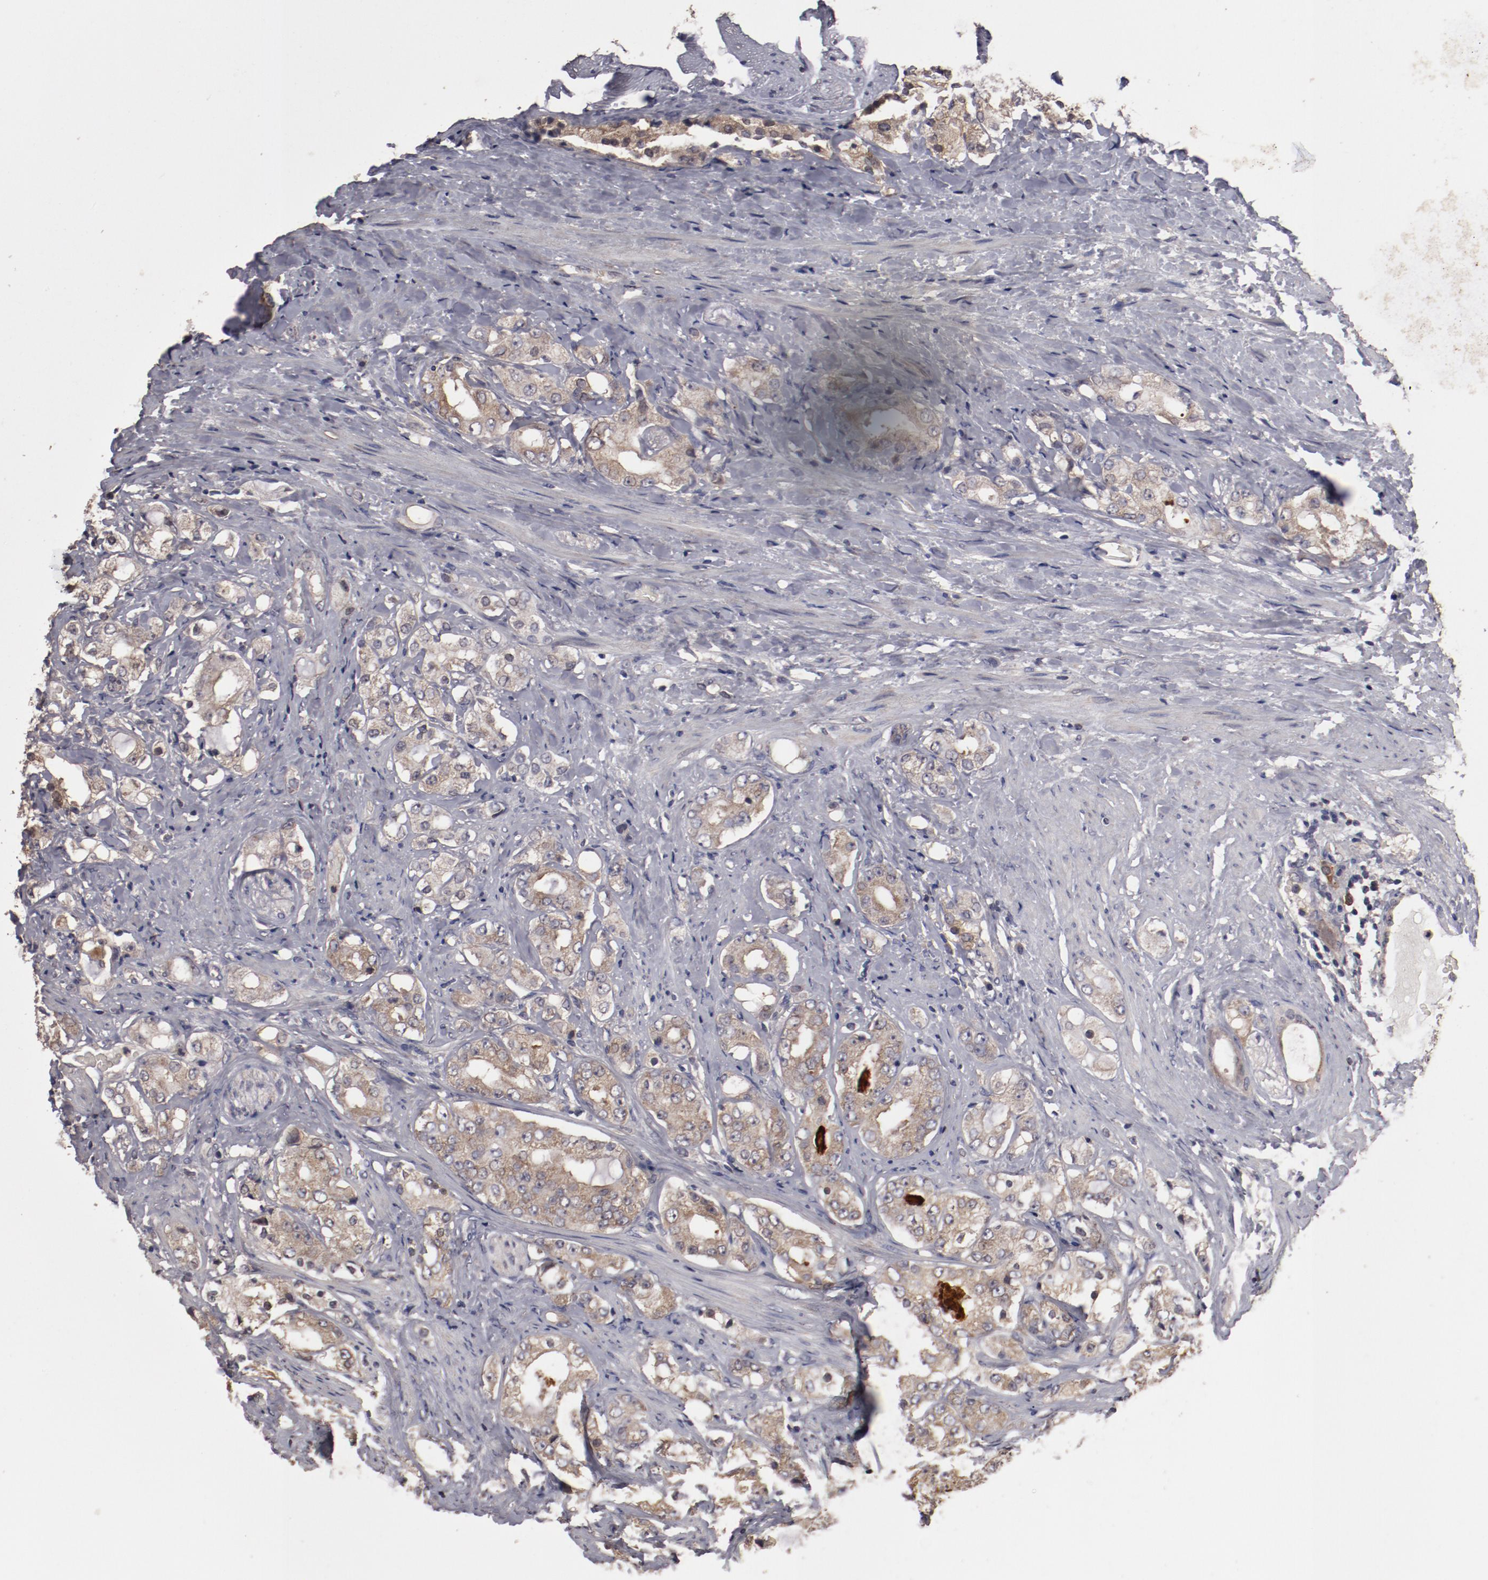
{"staining": {"intensity": "moderate", "quantity": ">75%", "location": "cytoplasmic/membranous"}, "tissue": "prostate cancer", "cell_type": "Tumor cells", "image_type": "cancer", "snomed": [{"axis": "morphology", "description": "Adenocarcinoma, High grade"}, {"axis": "topography", "description": "Prostate"}], "caption": "The photomicrograph shows a brown stain indicating the presence of a protein in the cytoplasmic/membranous of tumor cells in high-grade adenocarcinoma (prostate).", "gene": "LRRC75B", "patient": {"sex": "male", "age": 68}}